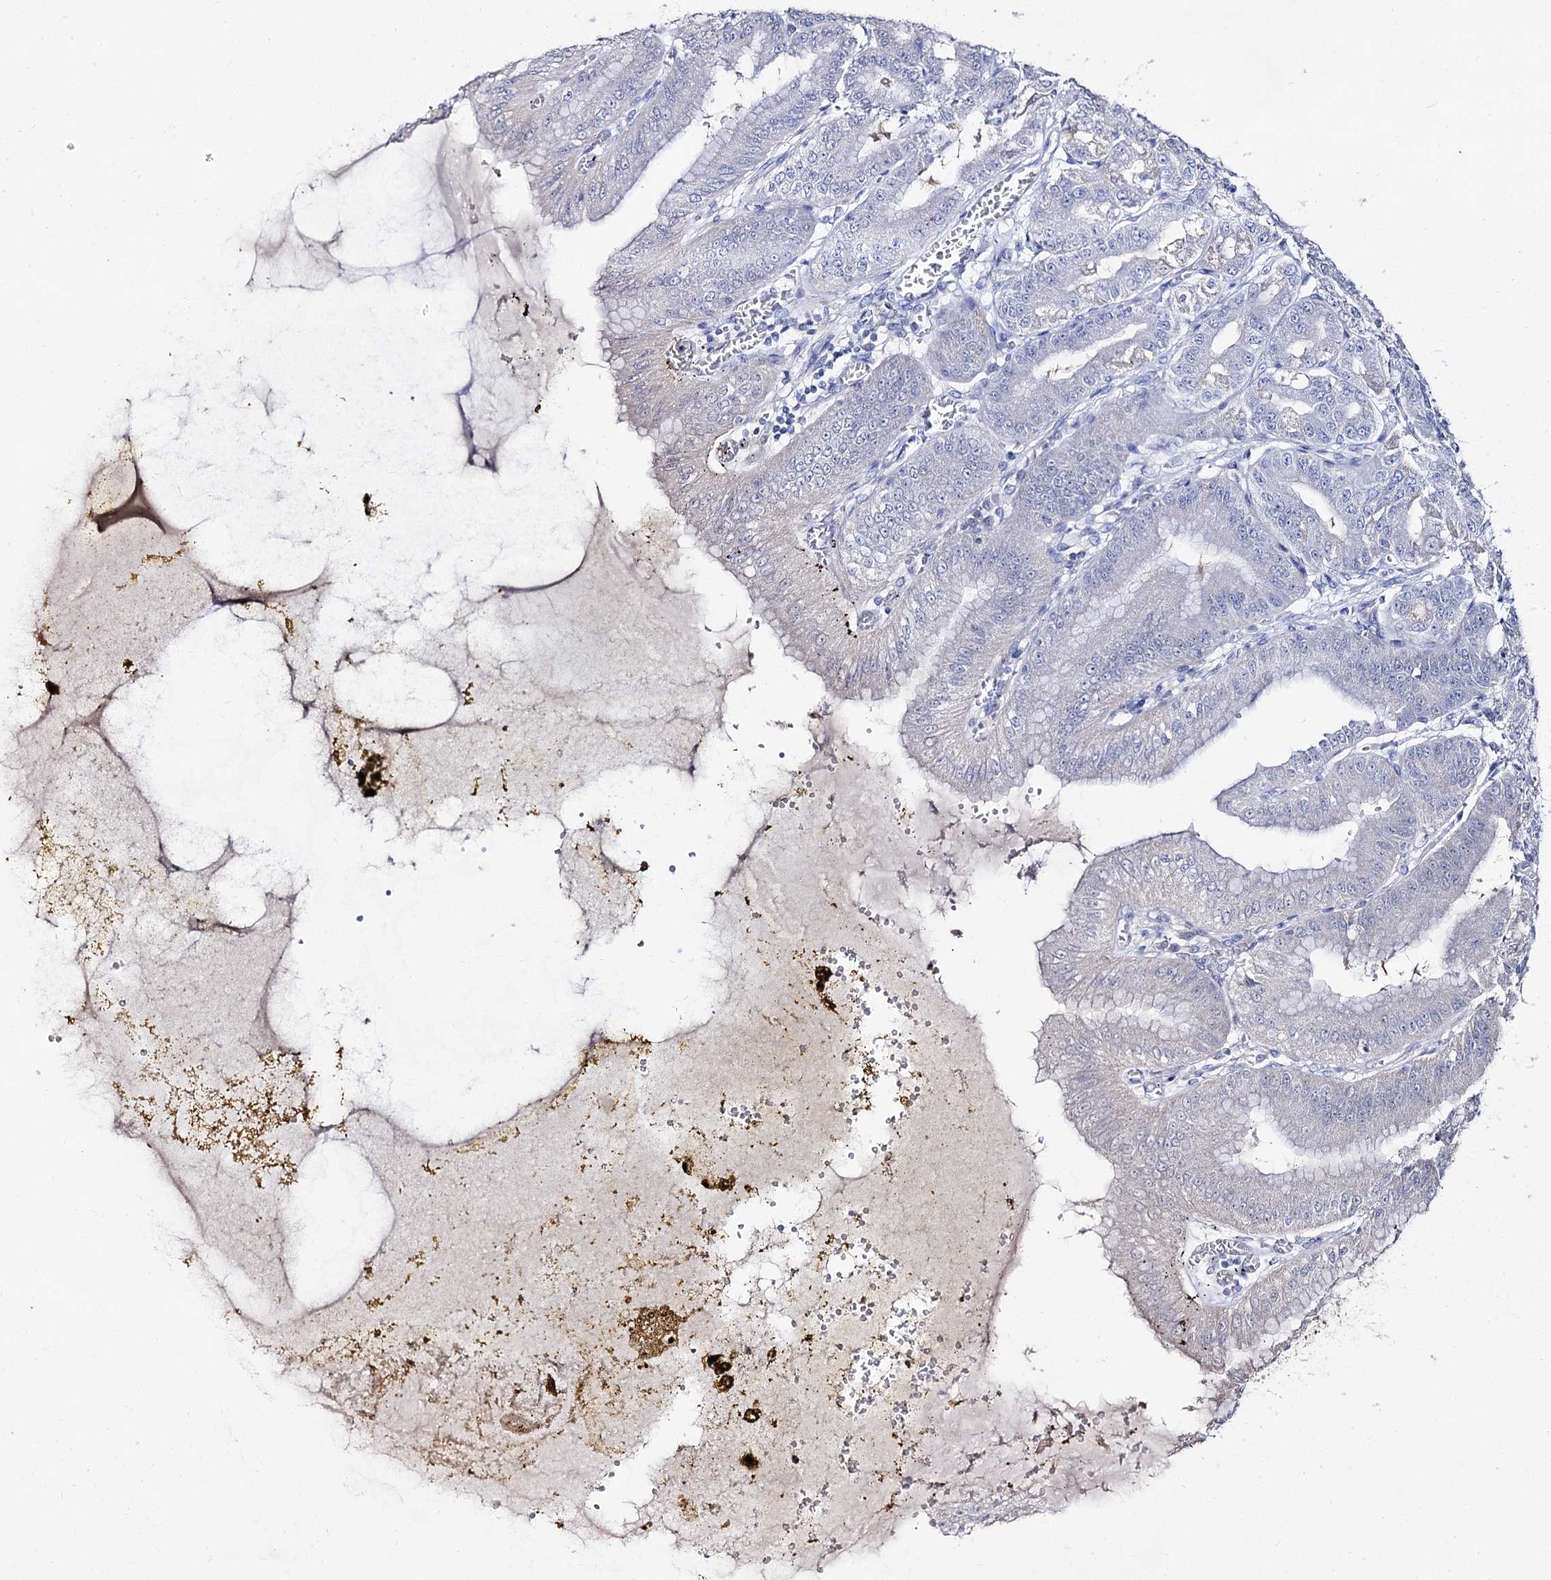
{"staining": {"intensity": "negative", "quantity": "none", "location": "none"}, "tissue": "stomach", "cell_type": "Glandular cells", "image_type": "normal", "snomed": [{"axis": "morphology", "description": "Normal tissue, NOS"}, {"axis": "topography", "description": "Stomach, upper"}, {"axis": "topography", "description": "Stomach, lower"}], "caption": "Glandular cells are negative for brown protein staining in unremarkable stomach. (DAB (3,3'-diaminobenzidine) IHC visualized using brightfield microscopy, high magnification).", "gene": "ACTR6", "patient": {"sex": "male", "age": 71}}